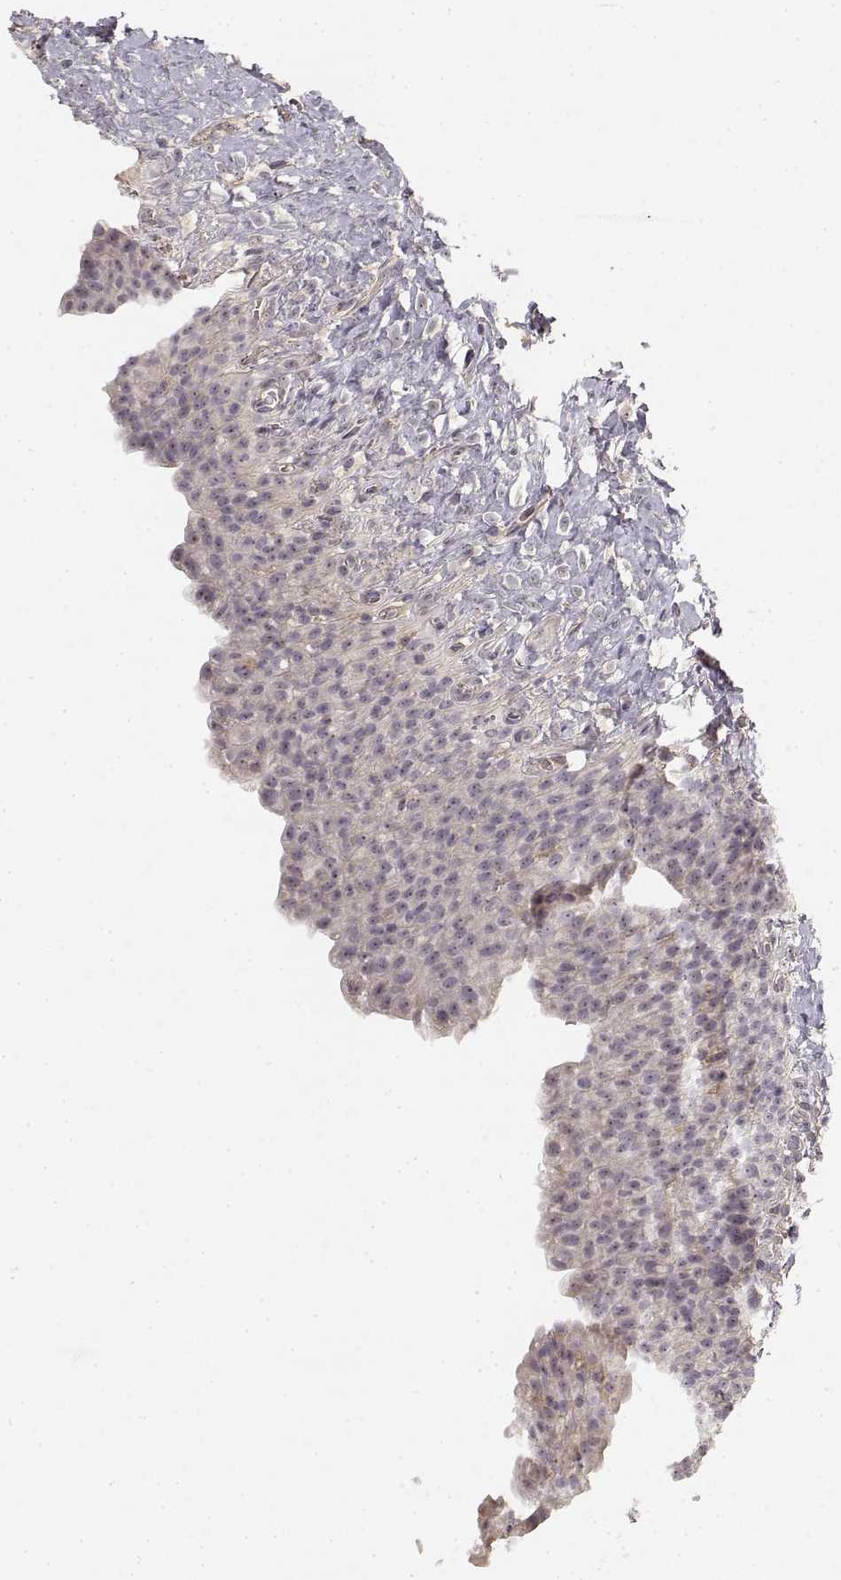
{"staining": {"intensity": "negative", "quantity": "none", "location": "none"}, "tissue": "urinary bladder", "cell_type": "Urothelial cells", "image_type": "normal", "snomed": [{"axis": "morphology", "description": "Normal tissue, NOS"}, {"axis": "topography", "description": "Urinary bladder"}, {"axis": "topography", "description": "Prostate"}], "caption": "DAB immunohistochemical staining of benign urinary bladder reveals no significant expression in urothelial cells.", "gene": "MED12L", "patient": {"sex": "male", "age": 76}}